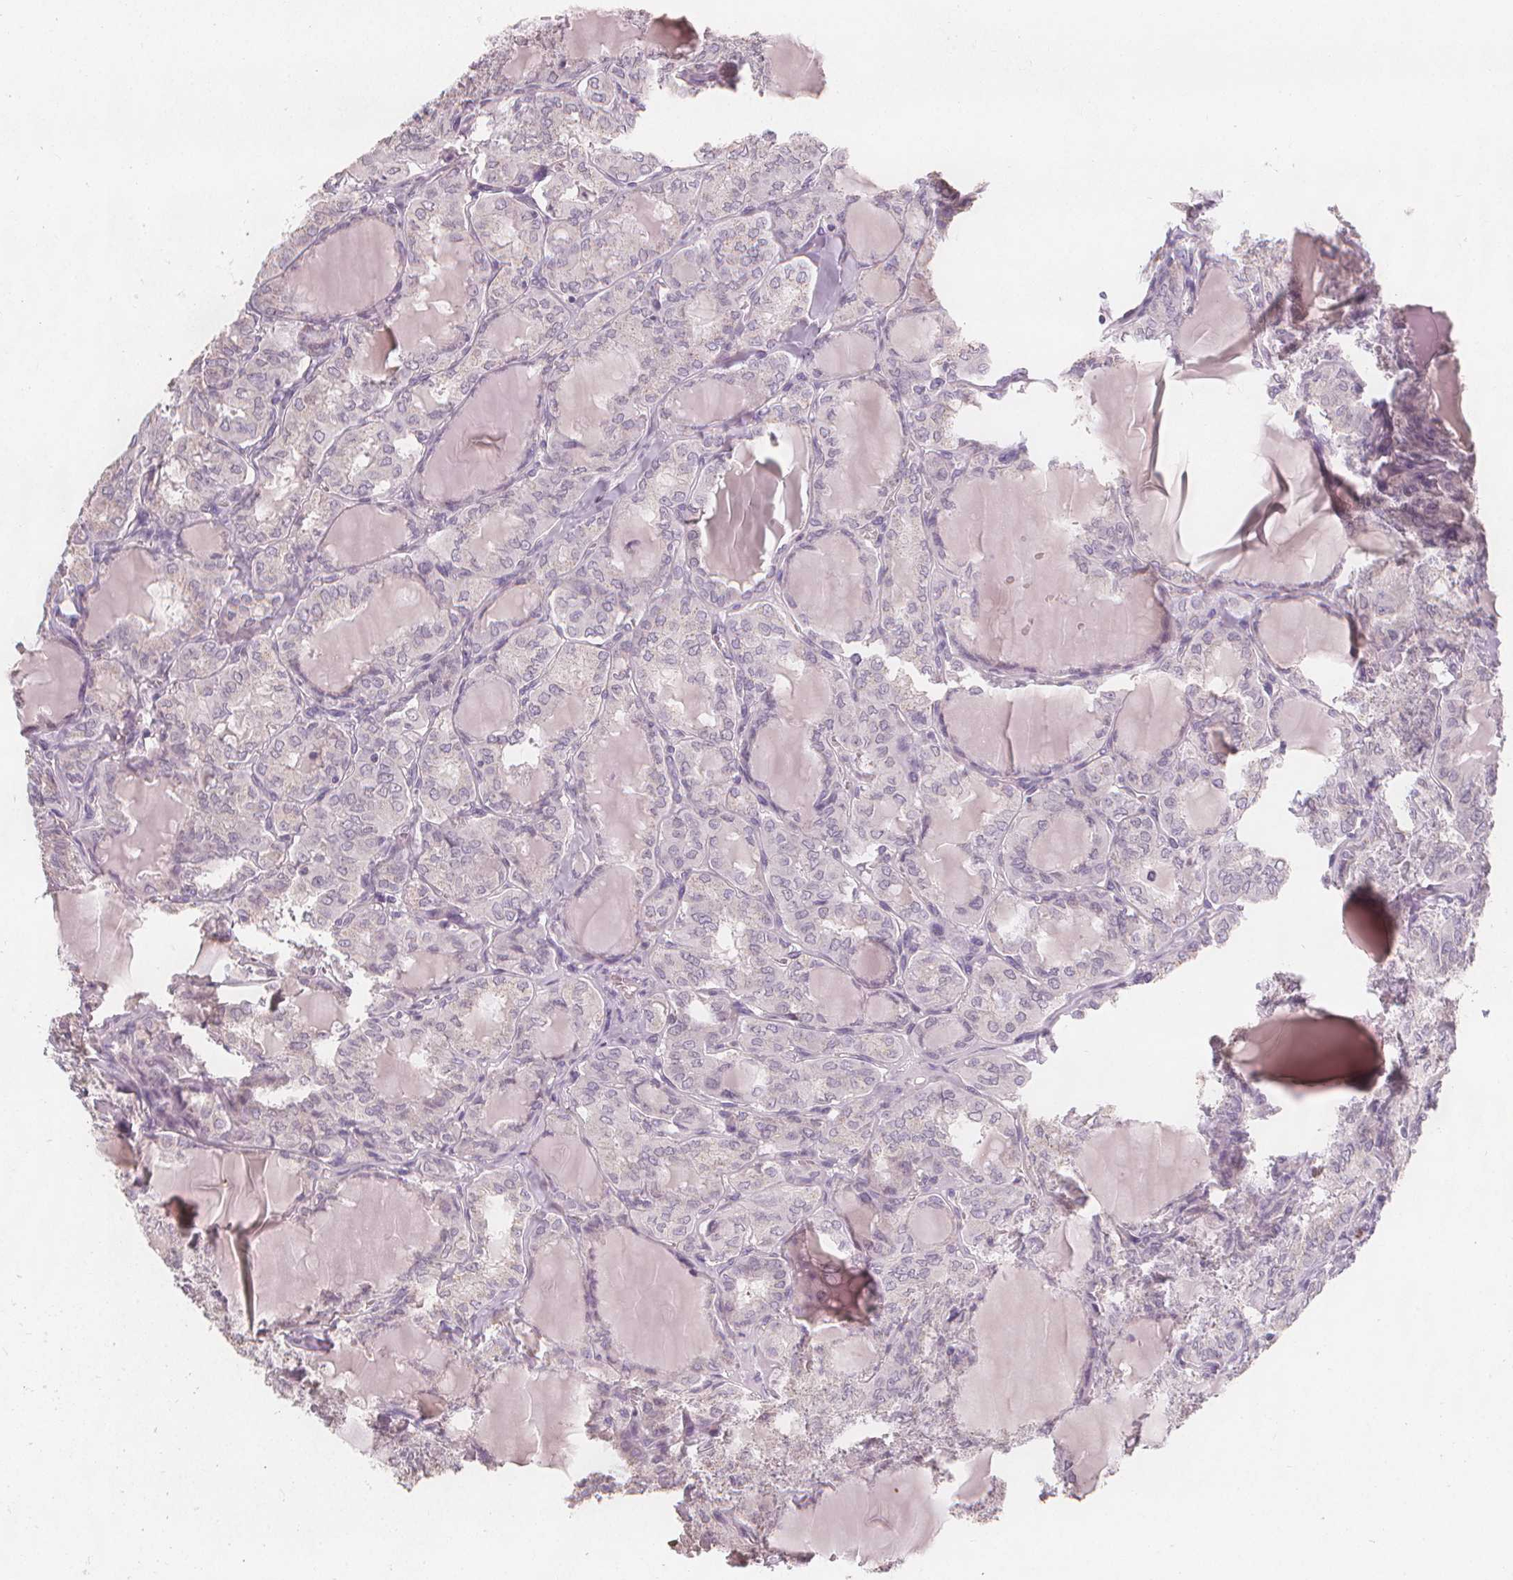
{"staining": {"intensity": "negative", "quantity": "none", "location": "none"}, "tissue": "thyroid cancer", "cell_type": "Tumor cells", "image_type": "cancer", "snomed": [{"axis": "morphology", "description": "Papillary adenocarcinoma, NOS"}, {"axis": "topography", "description": "Thyroid gland"}], "caption": "High power microscopy image of an immunohistochemistry (IHC) histopathology image of thyroid cancer, revealing no significant expression in tumor cells.", "gene": "TIPIN", "patient": {"sex": "male", "age": 20}}